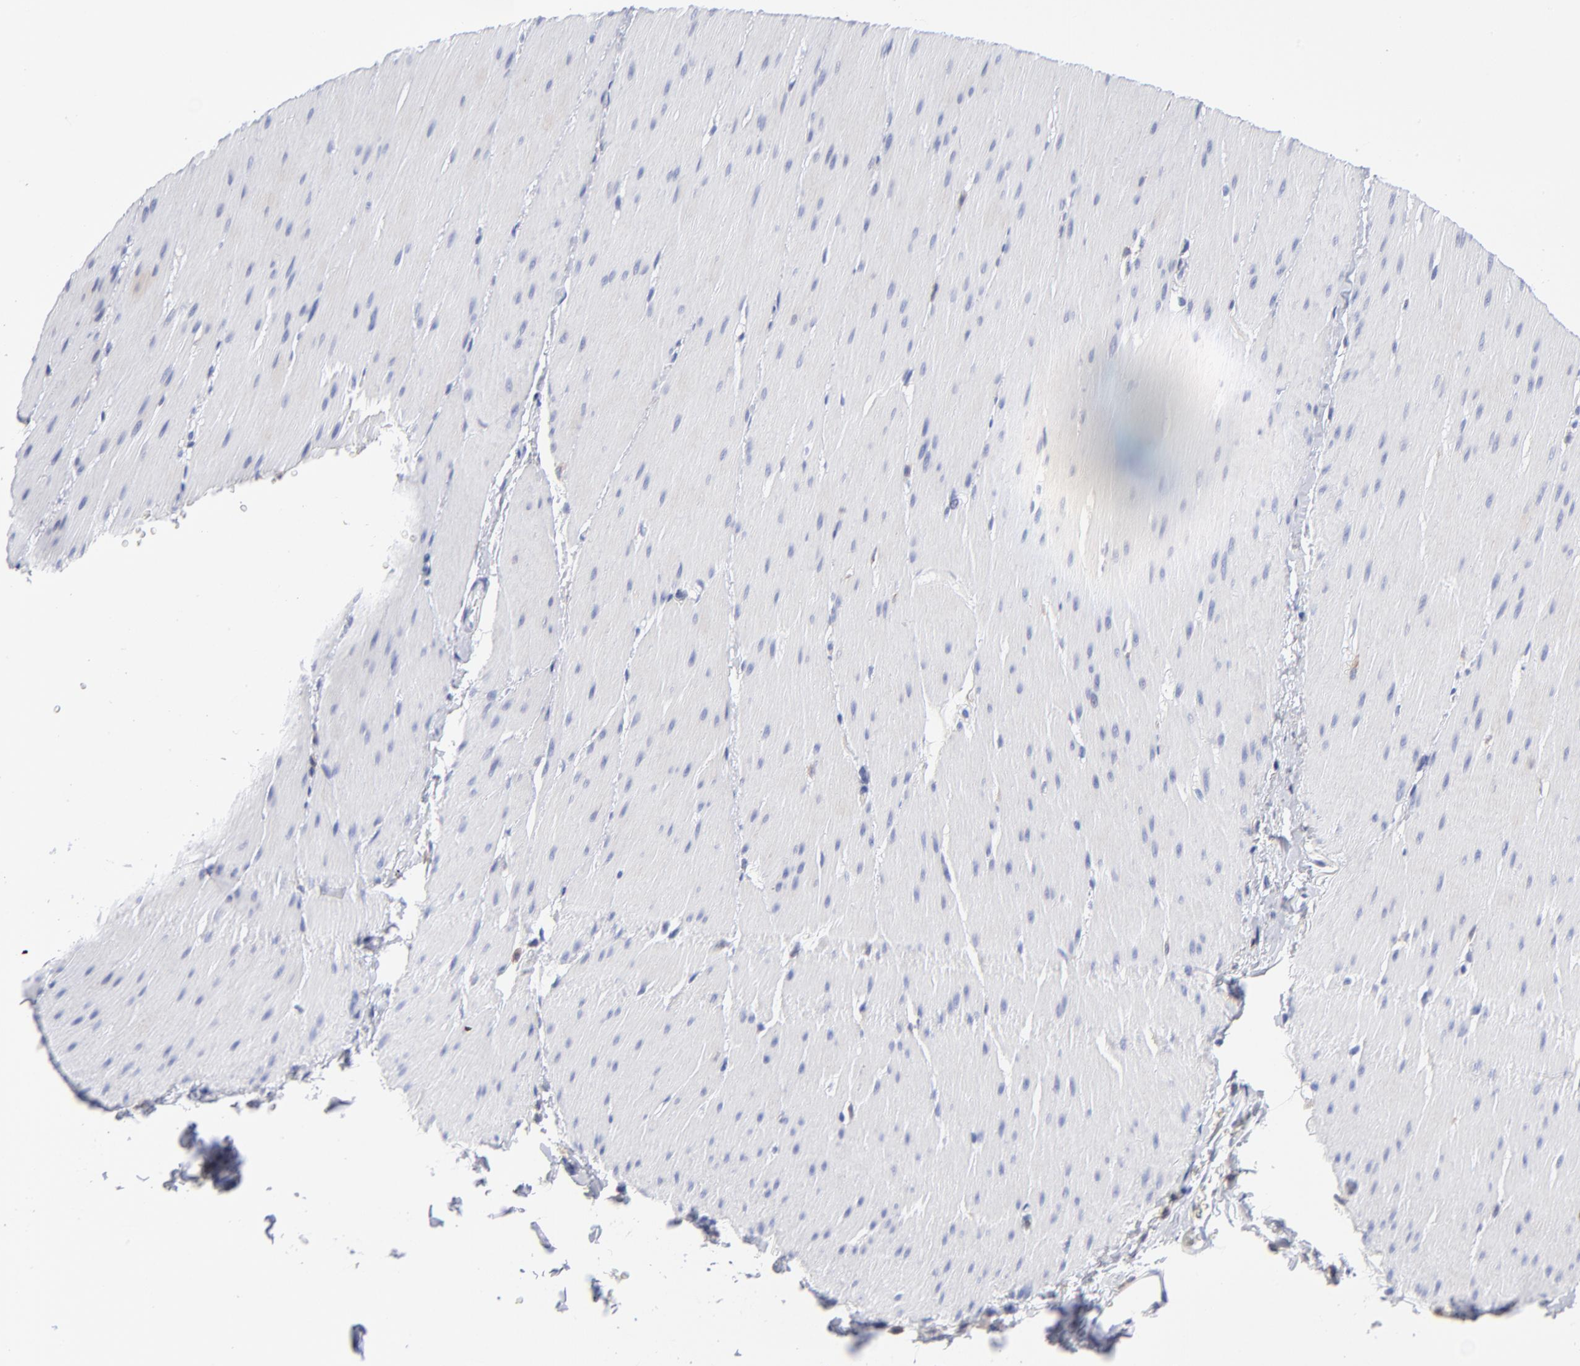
{"staining": {"intensity": "negative", "quantity": "none", "location": "none"}, "tissue": "smooth muscle", "cell_type": "Smooth muscle cells", "image_type": "normal", "snomed": [{"axis": "morphology", "description": "Normal tissue, NOS"}, {"axis": "topography", "description": "Smooth muscle"}, {"axis": "topography", "description": "Colon"}], "caption": "Smooth muscle stained for a protein using immunohistochemistry (IHC) demonstrates no positivity smooth muscle cells.", "gene": "LAT2", "patient": {"sex": "male", "age": 67}}